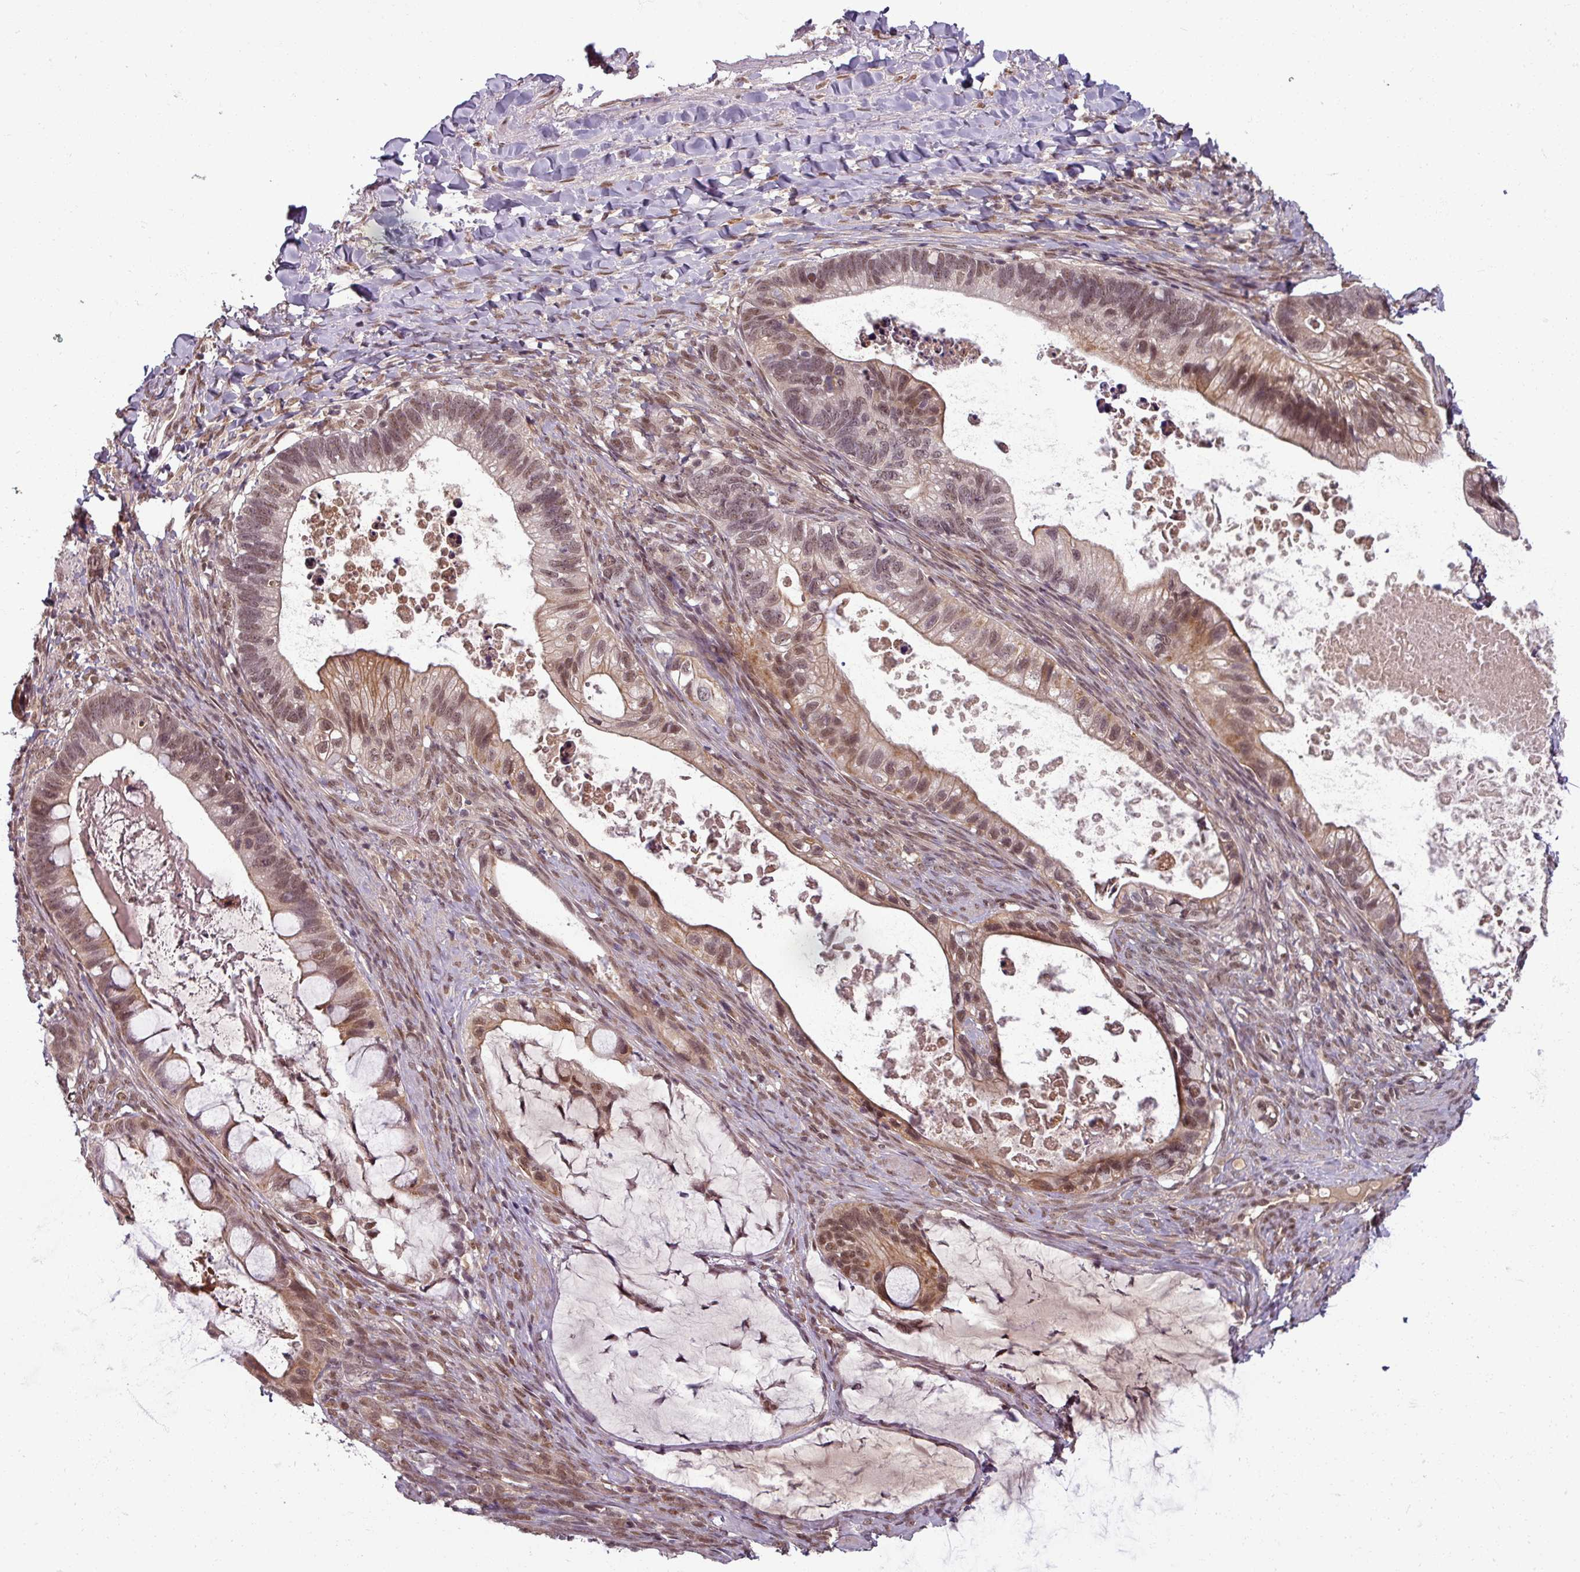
{"staining": {"intensity": "moderate", "quantity": "25%-75%", "location": "cytoplasmic/membranous,nuclear"}, "tissue": "ovarian cancer", "cell_type": "Tumor cells", "image_type": "cancer", "snomed": [{"axis": "morphology", "description": "Cystadenocarcinoma, mucinous, NOS"}, {"axis": "topography", "description": "Ovary"}], "caption": "Immunohistochemistry image of neoplastic tissue: ovarian mucinous cystadenocarcinoma stained using immunohistochemistry (IHC) demonstrates medium levels of moderate protein expression localized specifically in the cytoplasmic/membranous and nuclear of tumor cells, appearing as a cytoplasmic/membranous and nuclear brown color.", "gene": "POLR2G", "patient": {"sex": "female", "age": 61}}